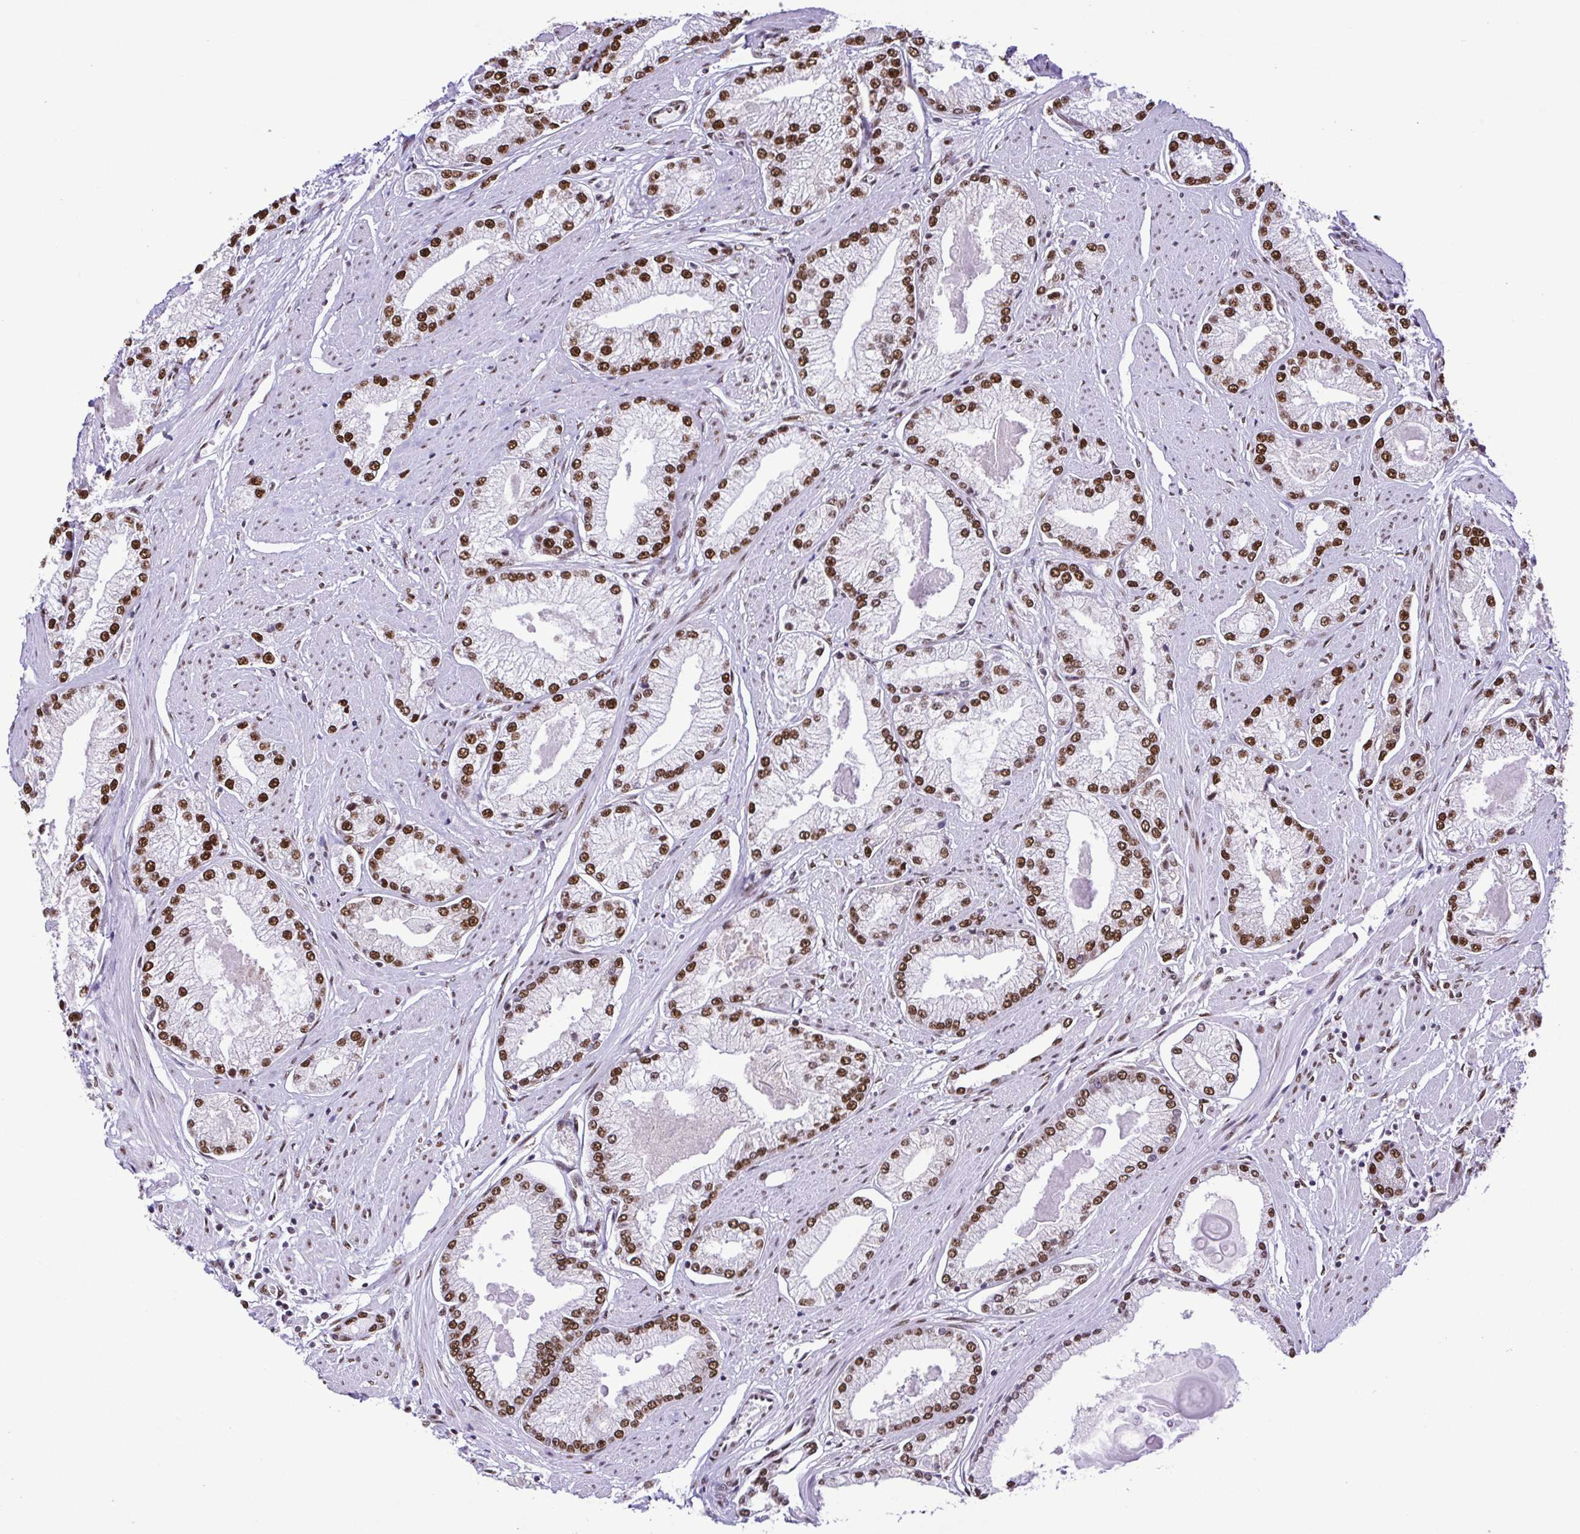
{"staining": {"intensity": "strong", "quantity": ">75%", "location": "nuclear"}, "tissue": "prostate cancer", "cell_type": "Tumor cells", "image_type": "cancer", "snomed": [{"axis": "morphology", "description": "Adenocarcinoma, High grade"}, {"axis": "topography", "description": "Prostate"}], "caption": "Human high-grade adenocarcinoma (prostate) stained with a protein marker reveals strong staining in tumor cells.", "gene": "TRIM28", "patient": {"sex": "male", "age": 68}}